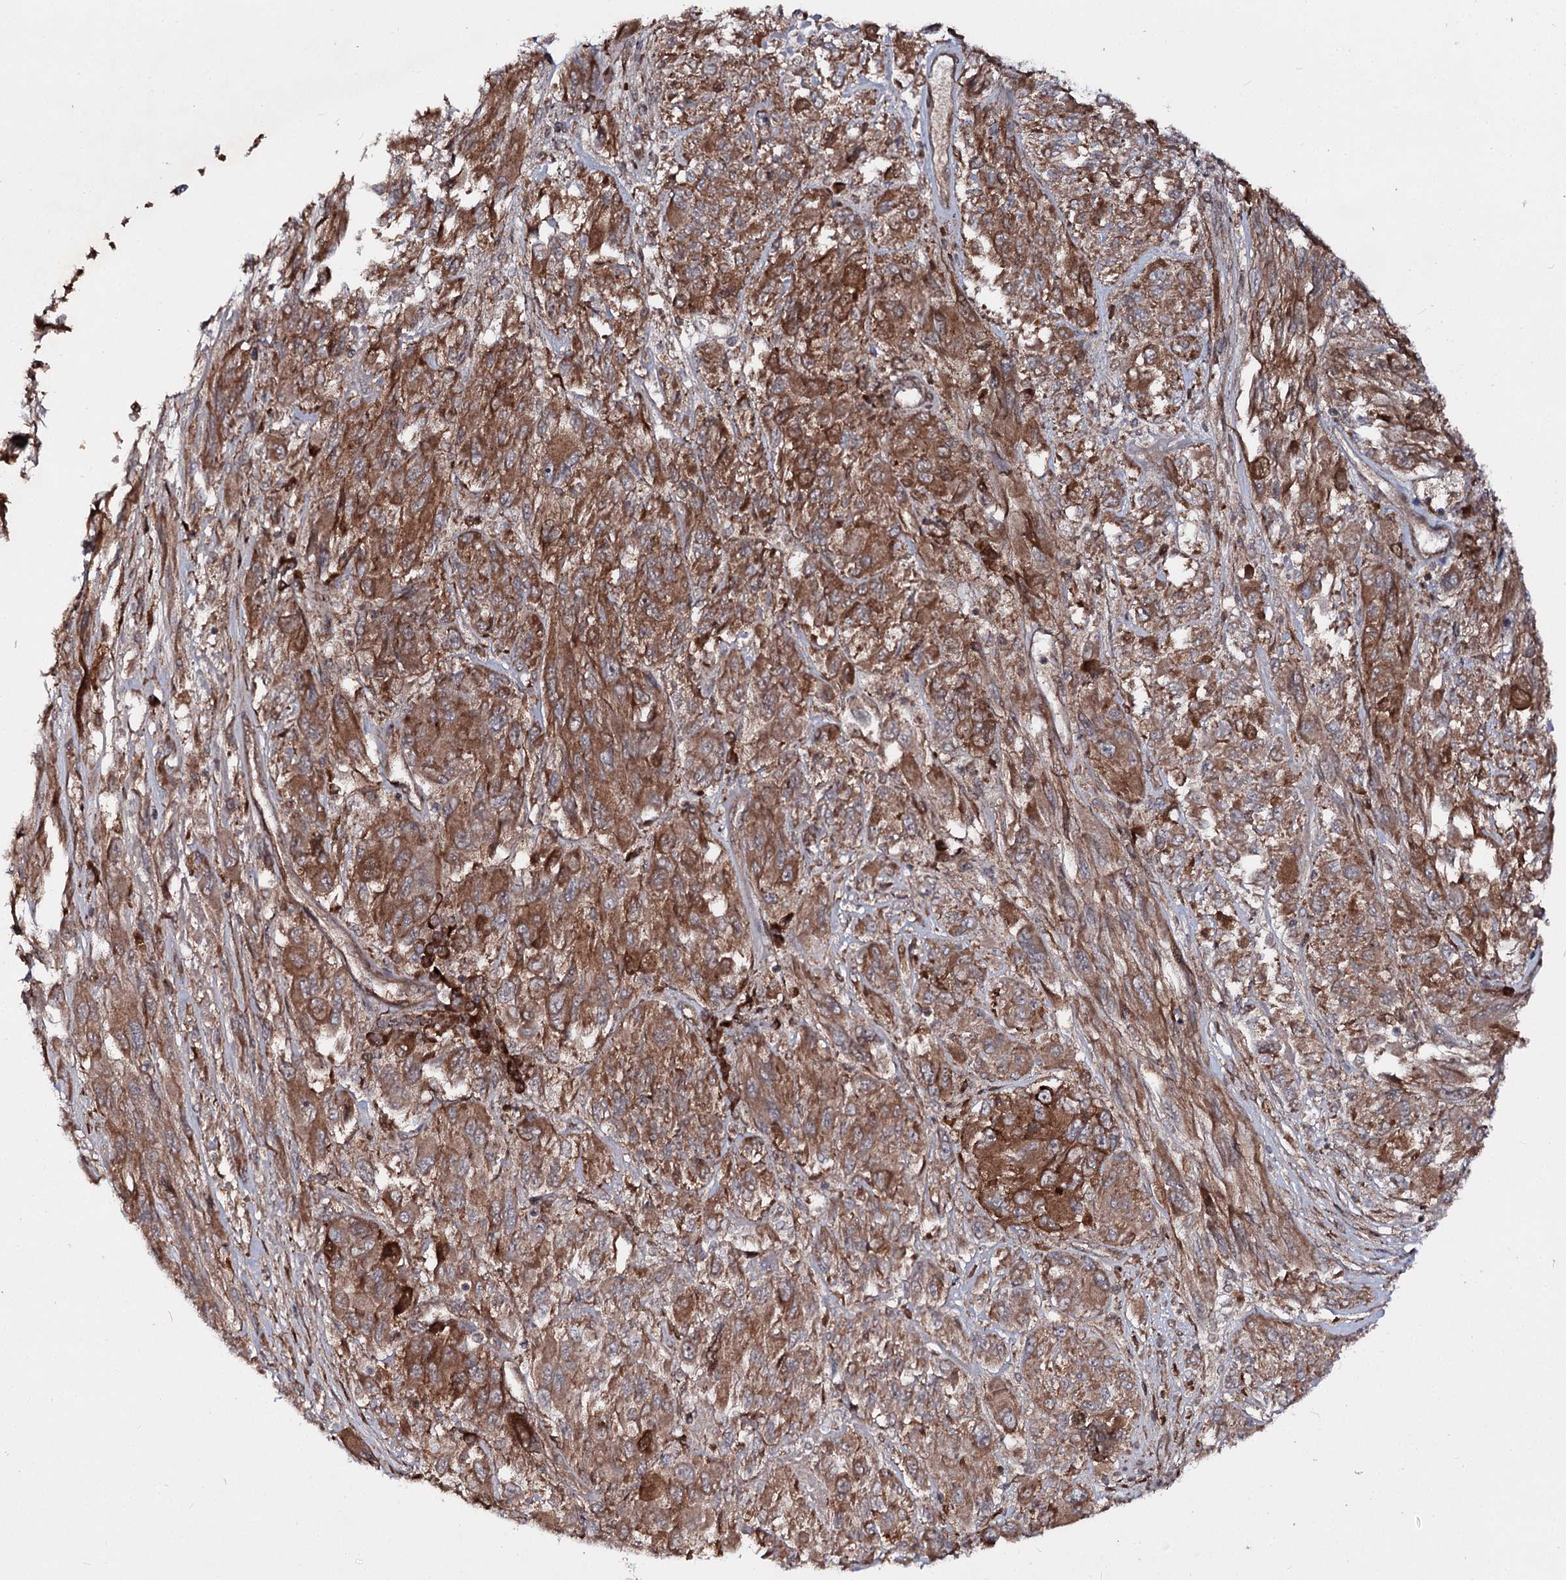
{"staining": {"intensity": "moderate", "quantity": ">75%", "location": "cytoplasmic/membranous"}, "tissue": "melanoma", "cell_type": "Tumor cells", "image_type": "cancer", "snomed": [{"axis": "morphology", "description": "Malignant melanoma, NOS"}, {"axis": "topography", "description": "Skin"}], "caption": "Malignant melanoma stained for a protein shows moderate cytoplasmic/membranous positivity in tumor cells.", "gene": "MSANTD2", "patient": {"sex": "female", "age": 91}}